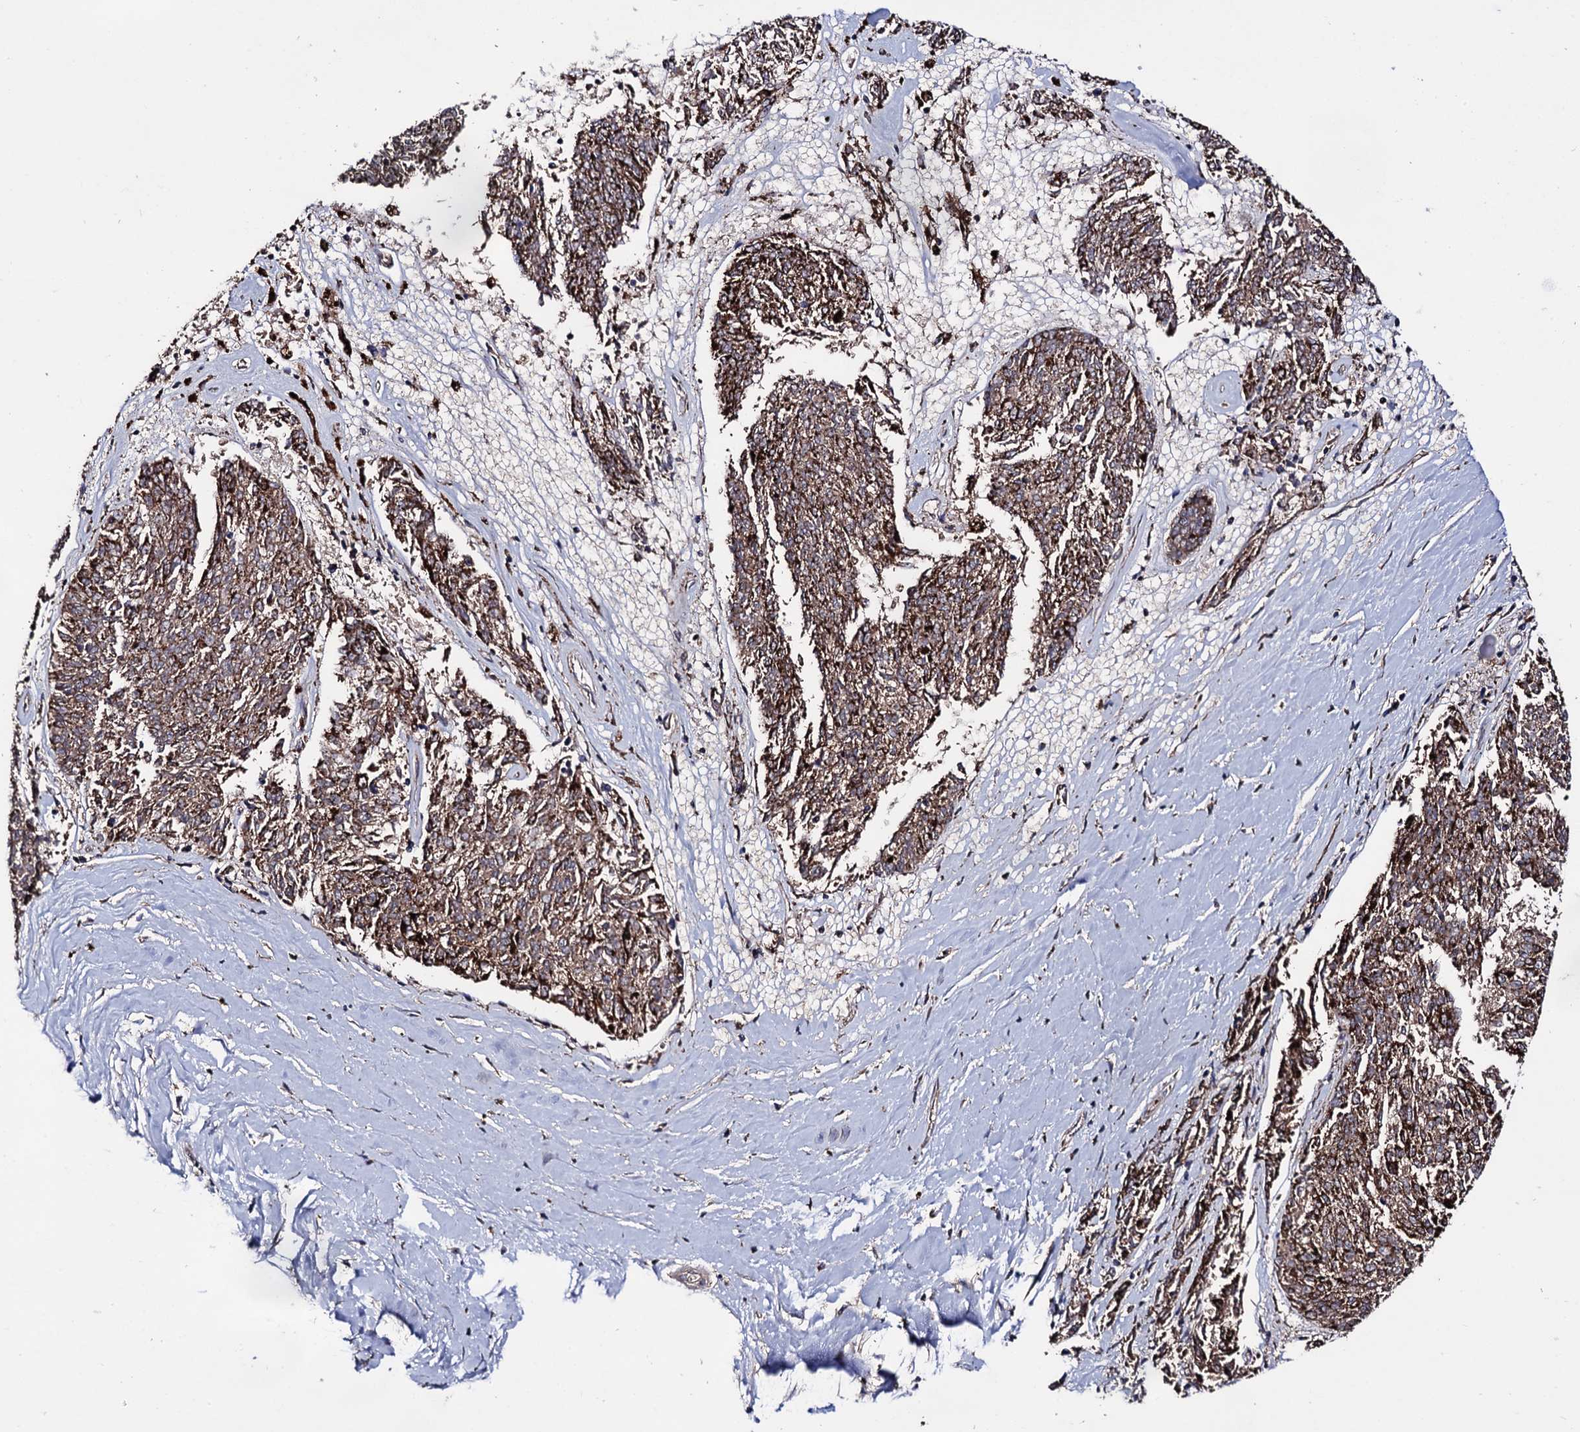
{"staining": {"intensity": "strong", "quantity": ">75%", "location": "cytoplasmic/membranous"}, "tissue": "melanoma", "cell_type": "Tumor cells", "image_type": "cancer", "snomed": [{"axis": "morphology", "description": "Malignant melanoma, NOS"}, {"axis": "topography", "description": "Skin"}], "caption": "Immunohistochemical staining of melanoma reveals high levels of strong cytoplasmic/membranous protein staining in about >75% of tumor cells.", "gene": "IQCH", "patient": {"sex": "female", "age": 72}}